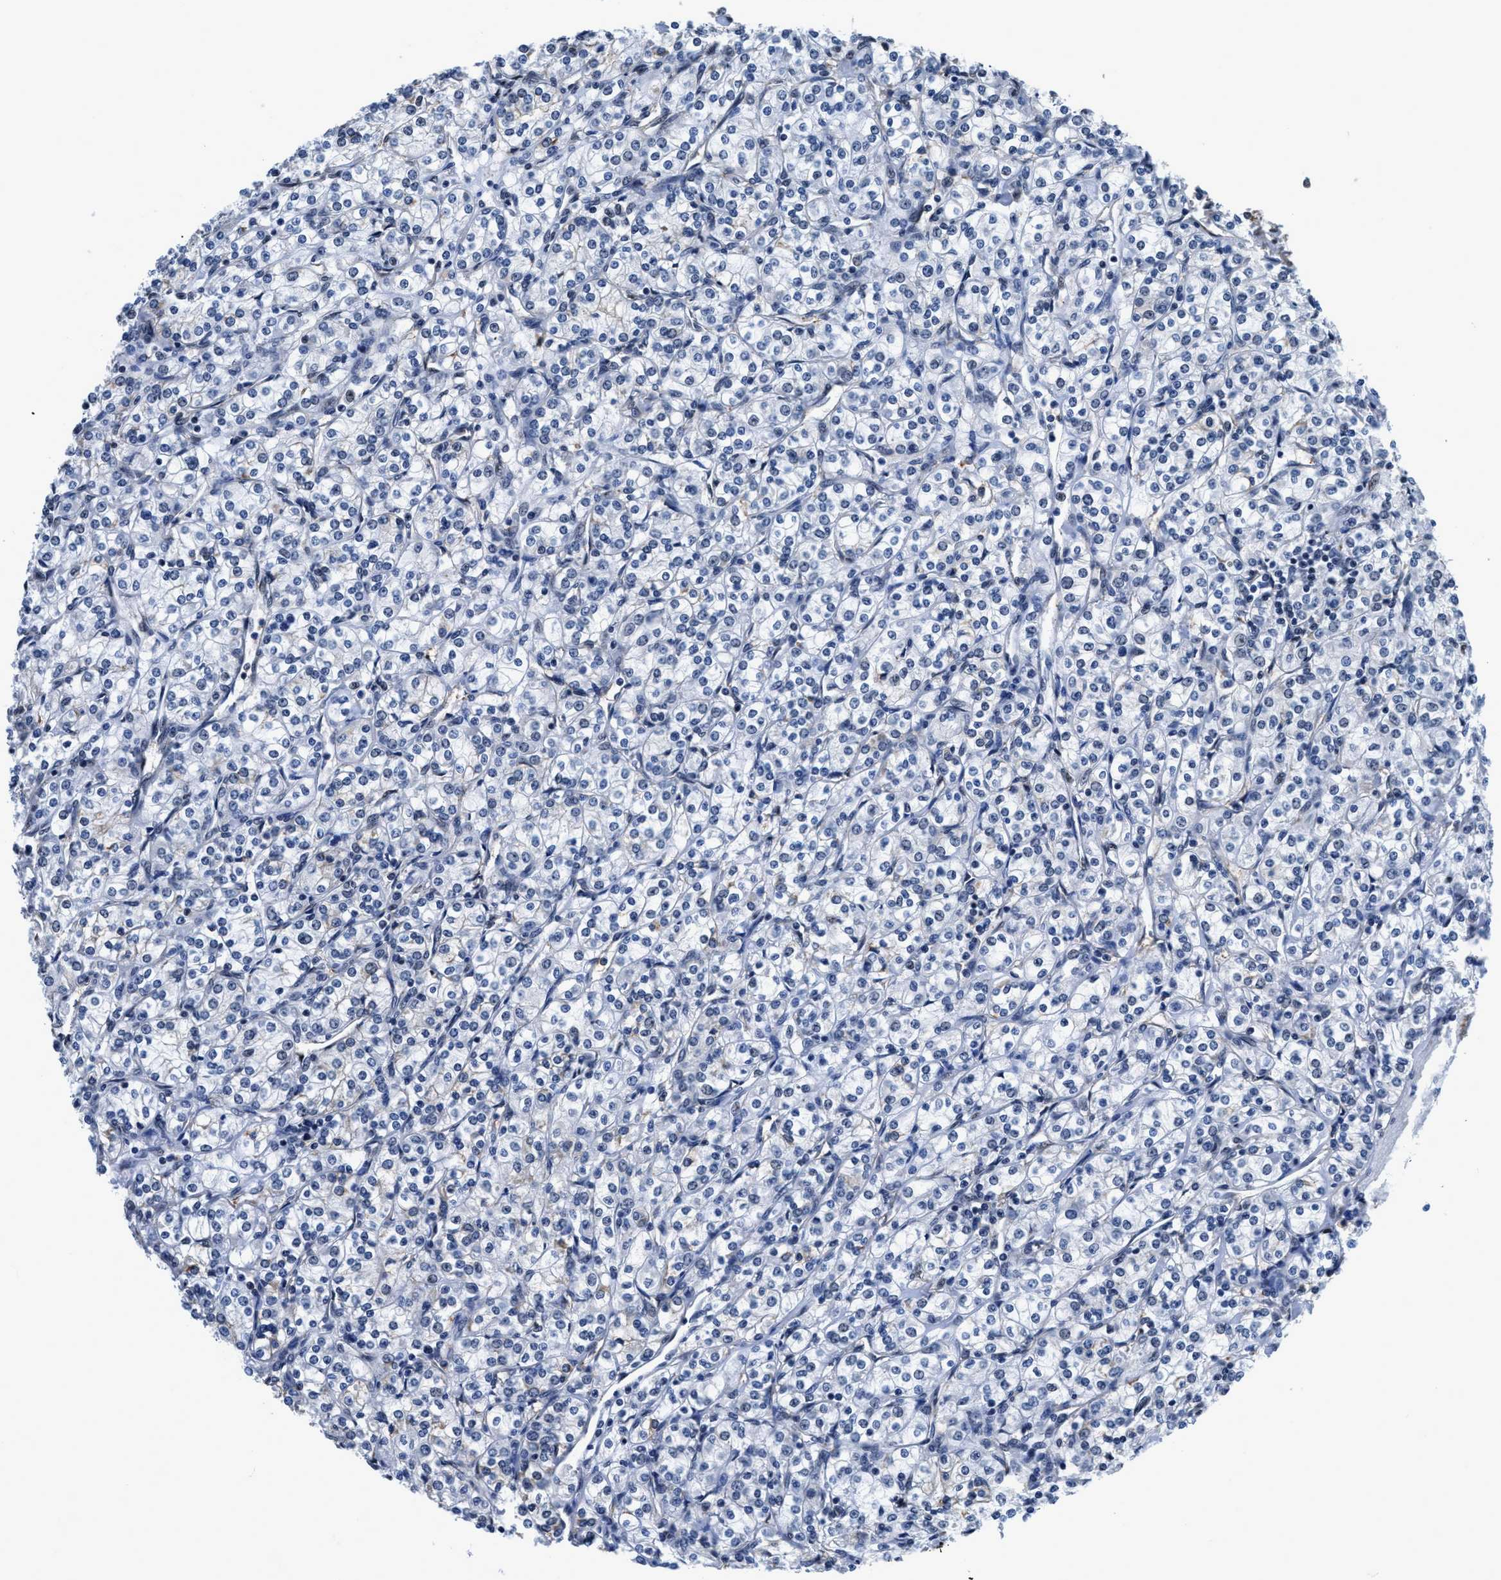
{"staining": {"intensity": "negative", "quantity": "none", "location": "none"}, "tissue": "renal cancer", "cell_type": "Tumor cells", "image_type": "cancer", "snomed": [{"axis": "morphology", "description": "Adenocarcinoma, NOS"}, {"axis": "topography", "description": "Kidney"}], "caption": "This is an immunohistochemistry image of adenocarcinoma (renal). There is no positivity in tumor cells.", "gene": "HNRNPH2", "patient": {"sex": "male", "age": 77}}